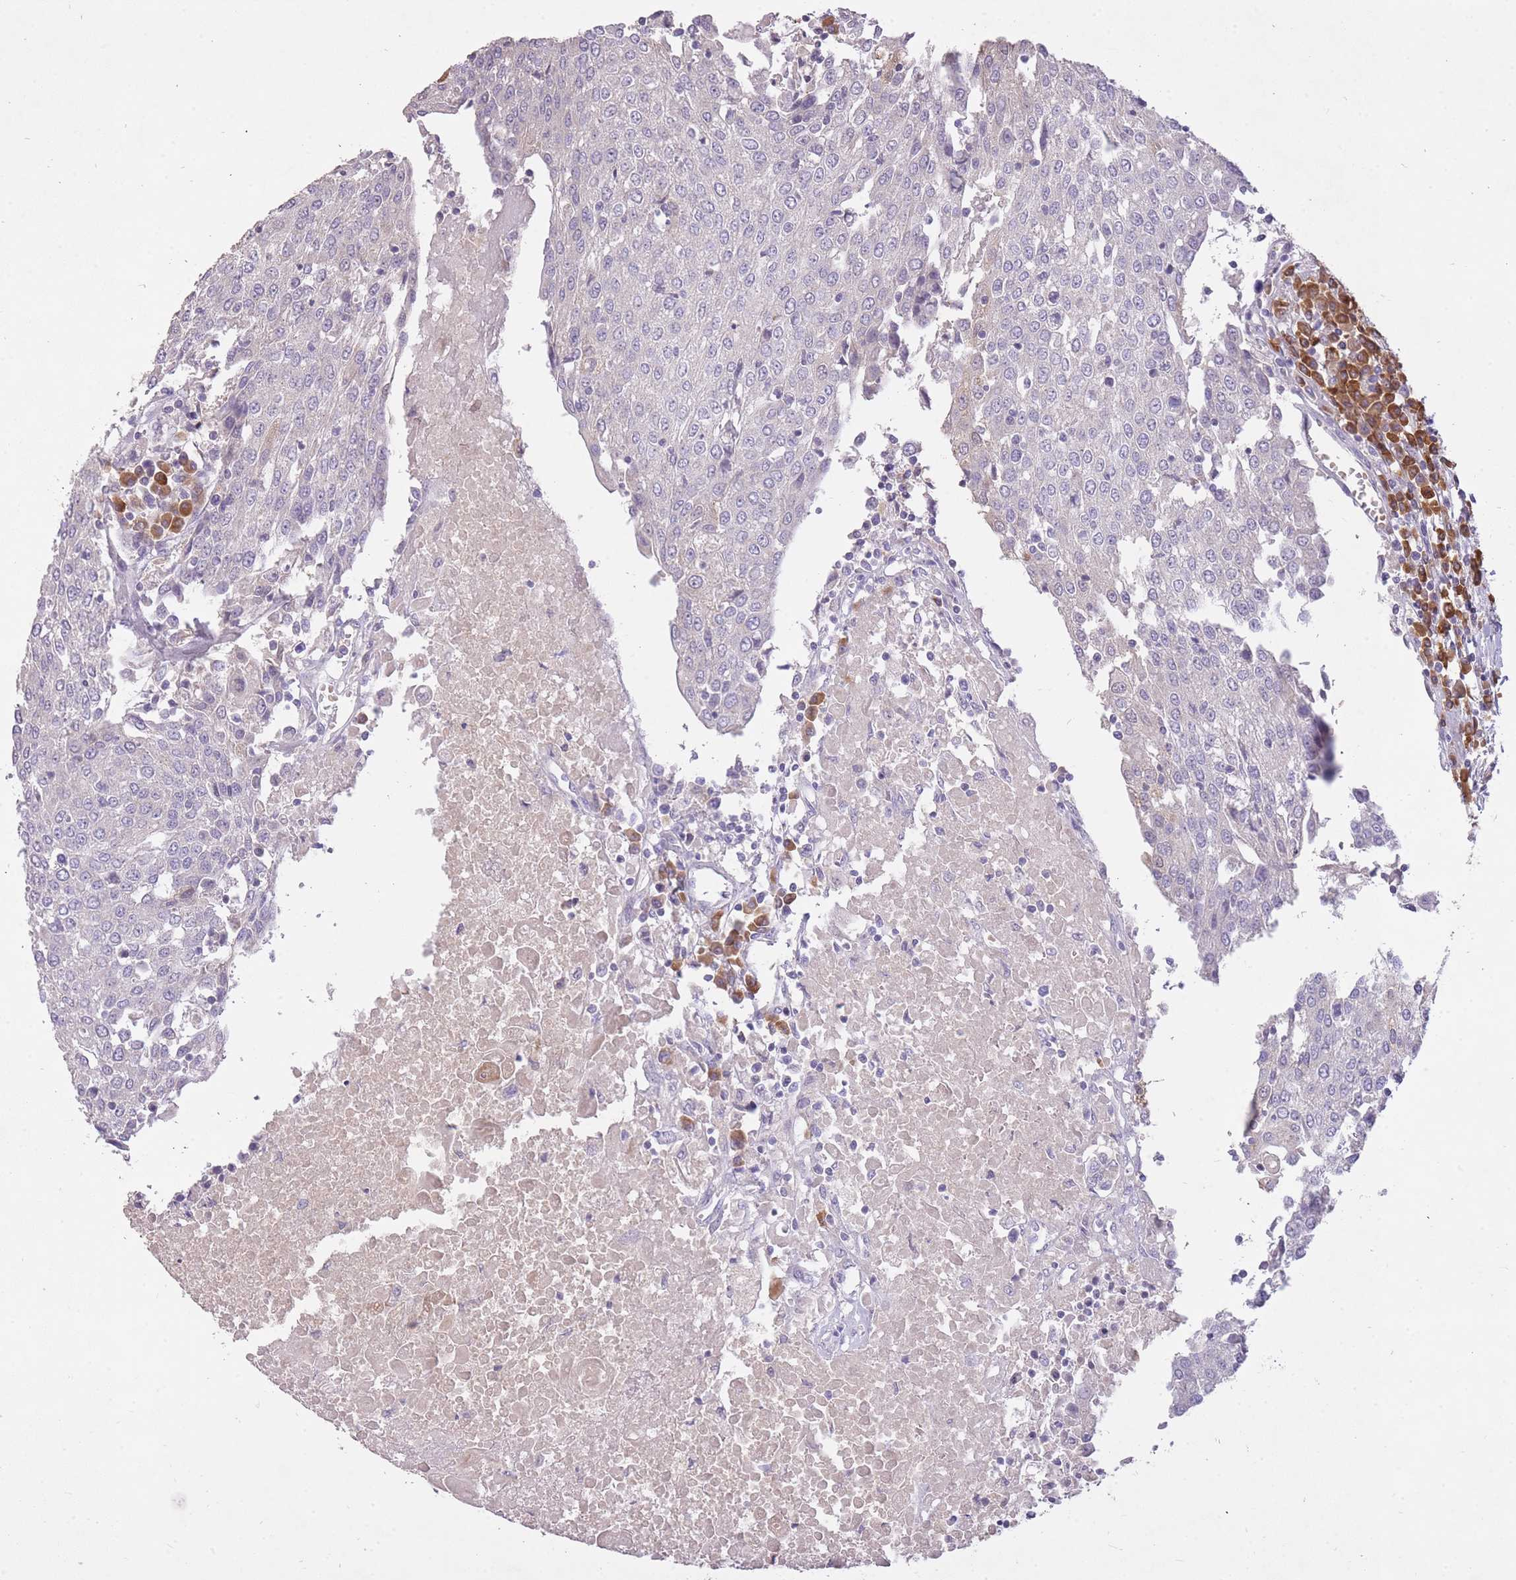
{"staining": {"intensity": "negative", "quantity": "none", "location": "none"}, "tissue": "urothelial cancer", "cell_type": "Tumor cells", "image_type": "cancer", "snomed": [{"axis": "morphology", "description": "Urothelial carcinoma, High grade"}, {"axis": "topography", "description": "Urinary bladder"}], "caption": "DAB (3,3'-diaminobenzidine) immunohistochemical staining of human urothelial cancer displays no significant staining in tumor cells.", "gene": "FRG2C", "patient": {"sex": "female", "age": 85}}